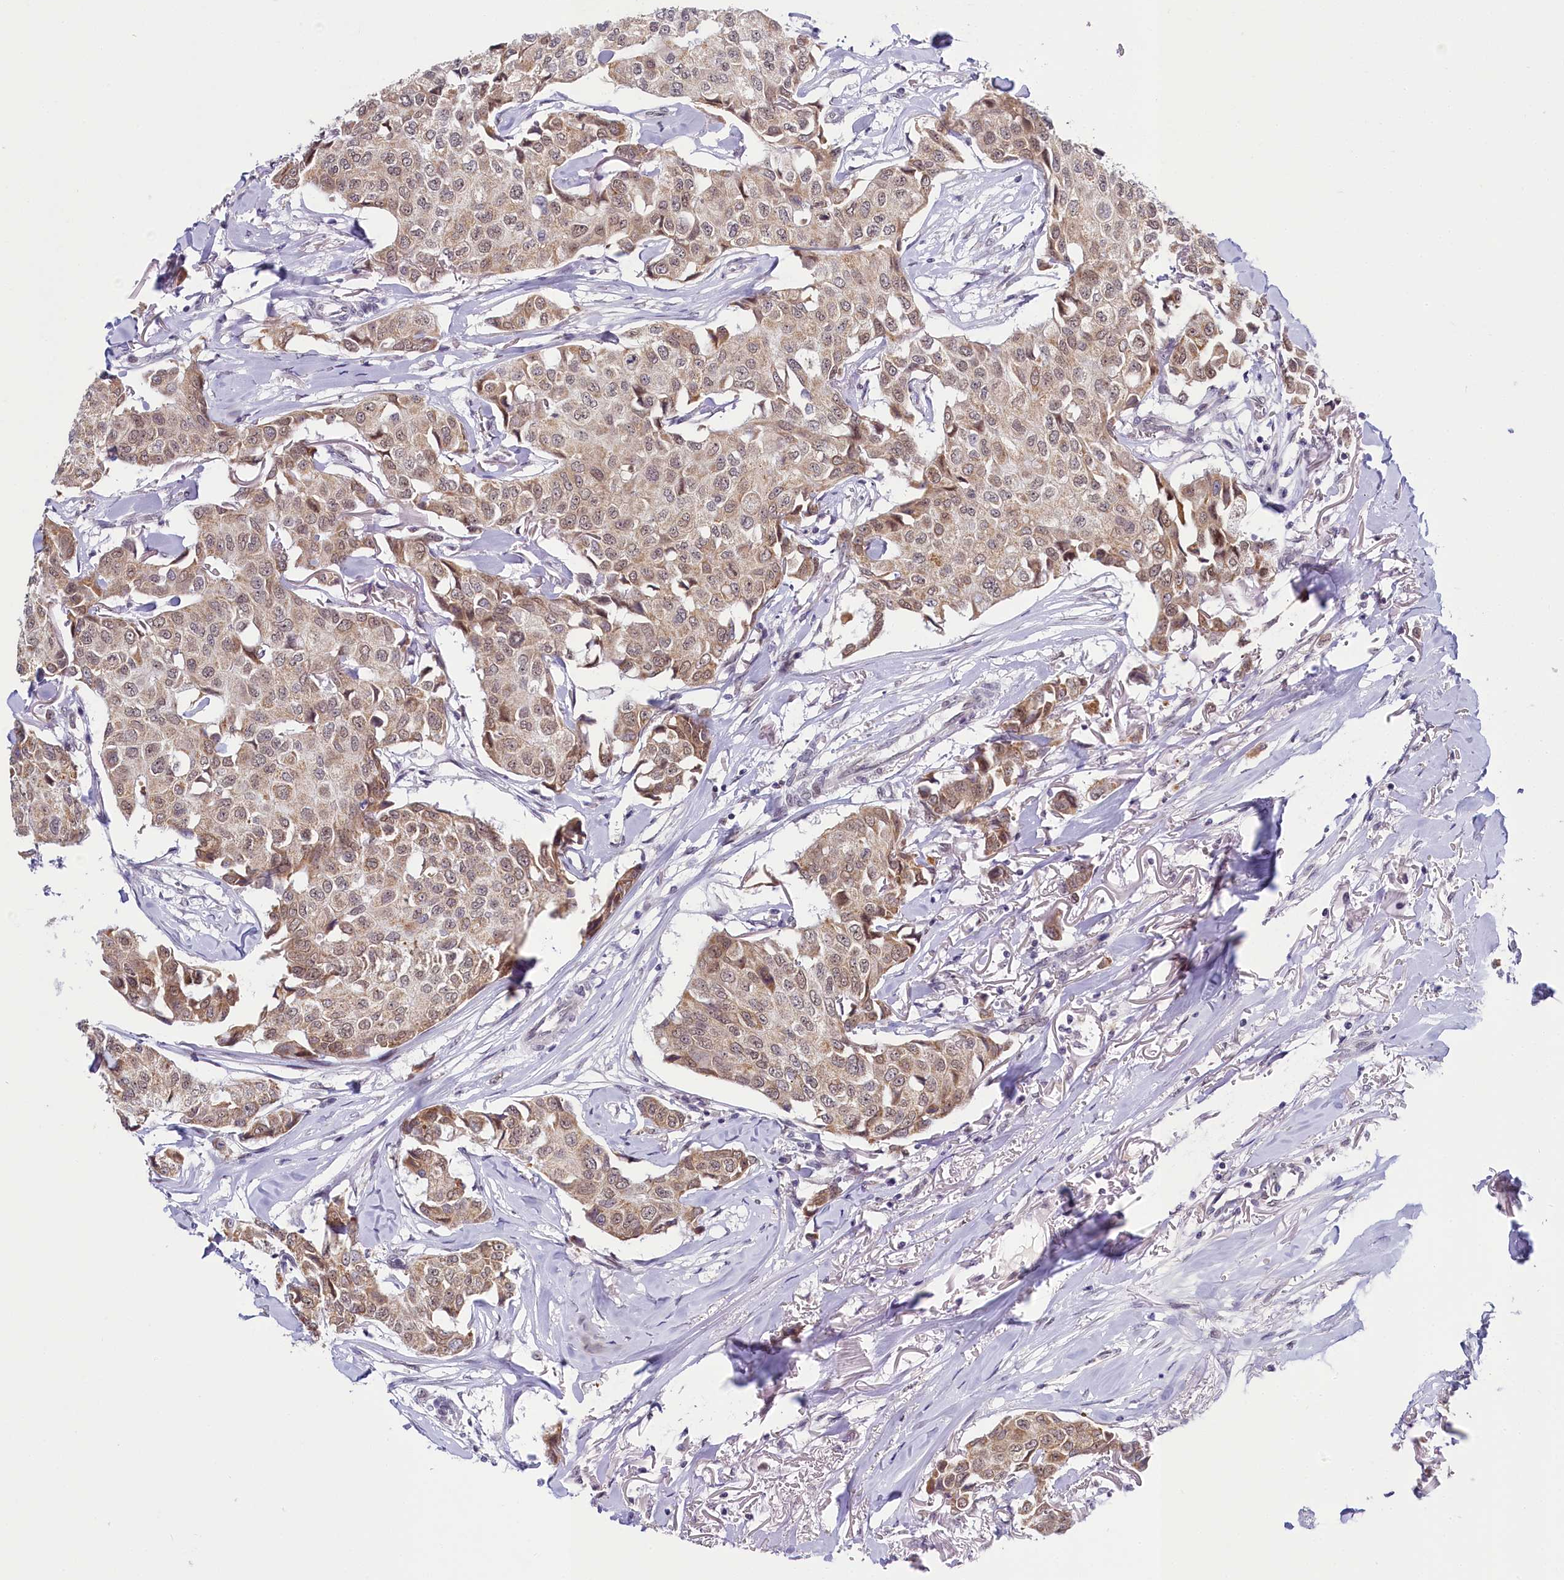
{"staining": {"intensity": "weak", "quantity": ">75%", "location": "cytoplasmic/membranous"}, "tissue": "breast cancer", "cell_type": "Tumor cells", "image_type": "cancer", "snomed": [{"axis": "morphology", "description": "Duct carcinoma"}, {"axis": "topography", "description": "Breast"}], "caption": "An IHC image of neoplastic tissue is shown. Protein staining in brown highlights weak cytoplasmic/membranous positivity in breast cancer (infiltrating ductal carcinoma) within tumor cells.", "gene": "PPHLN1", "patient": {"sex": "female", "age": 80}}